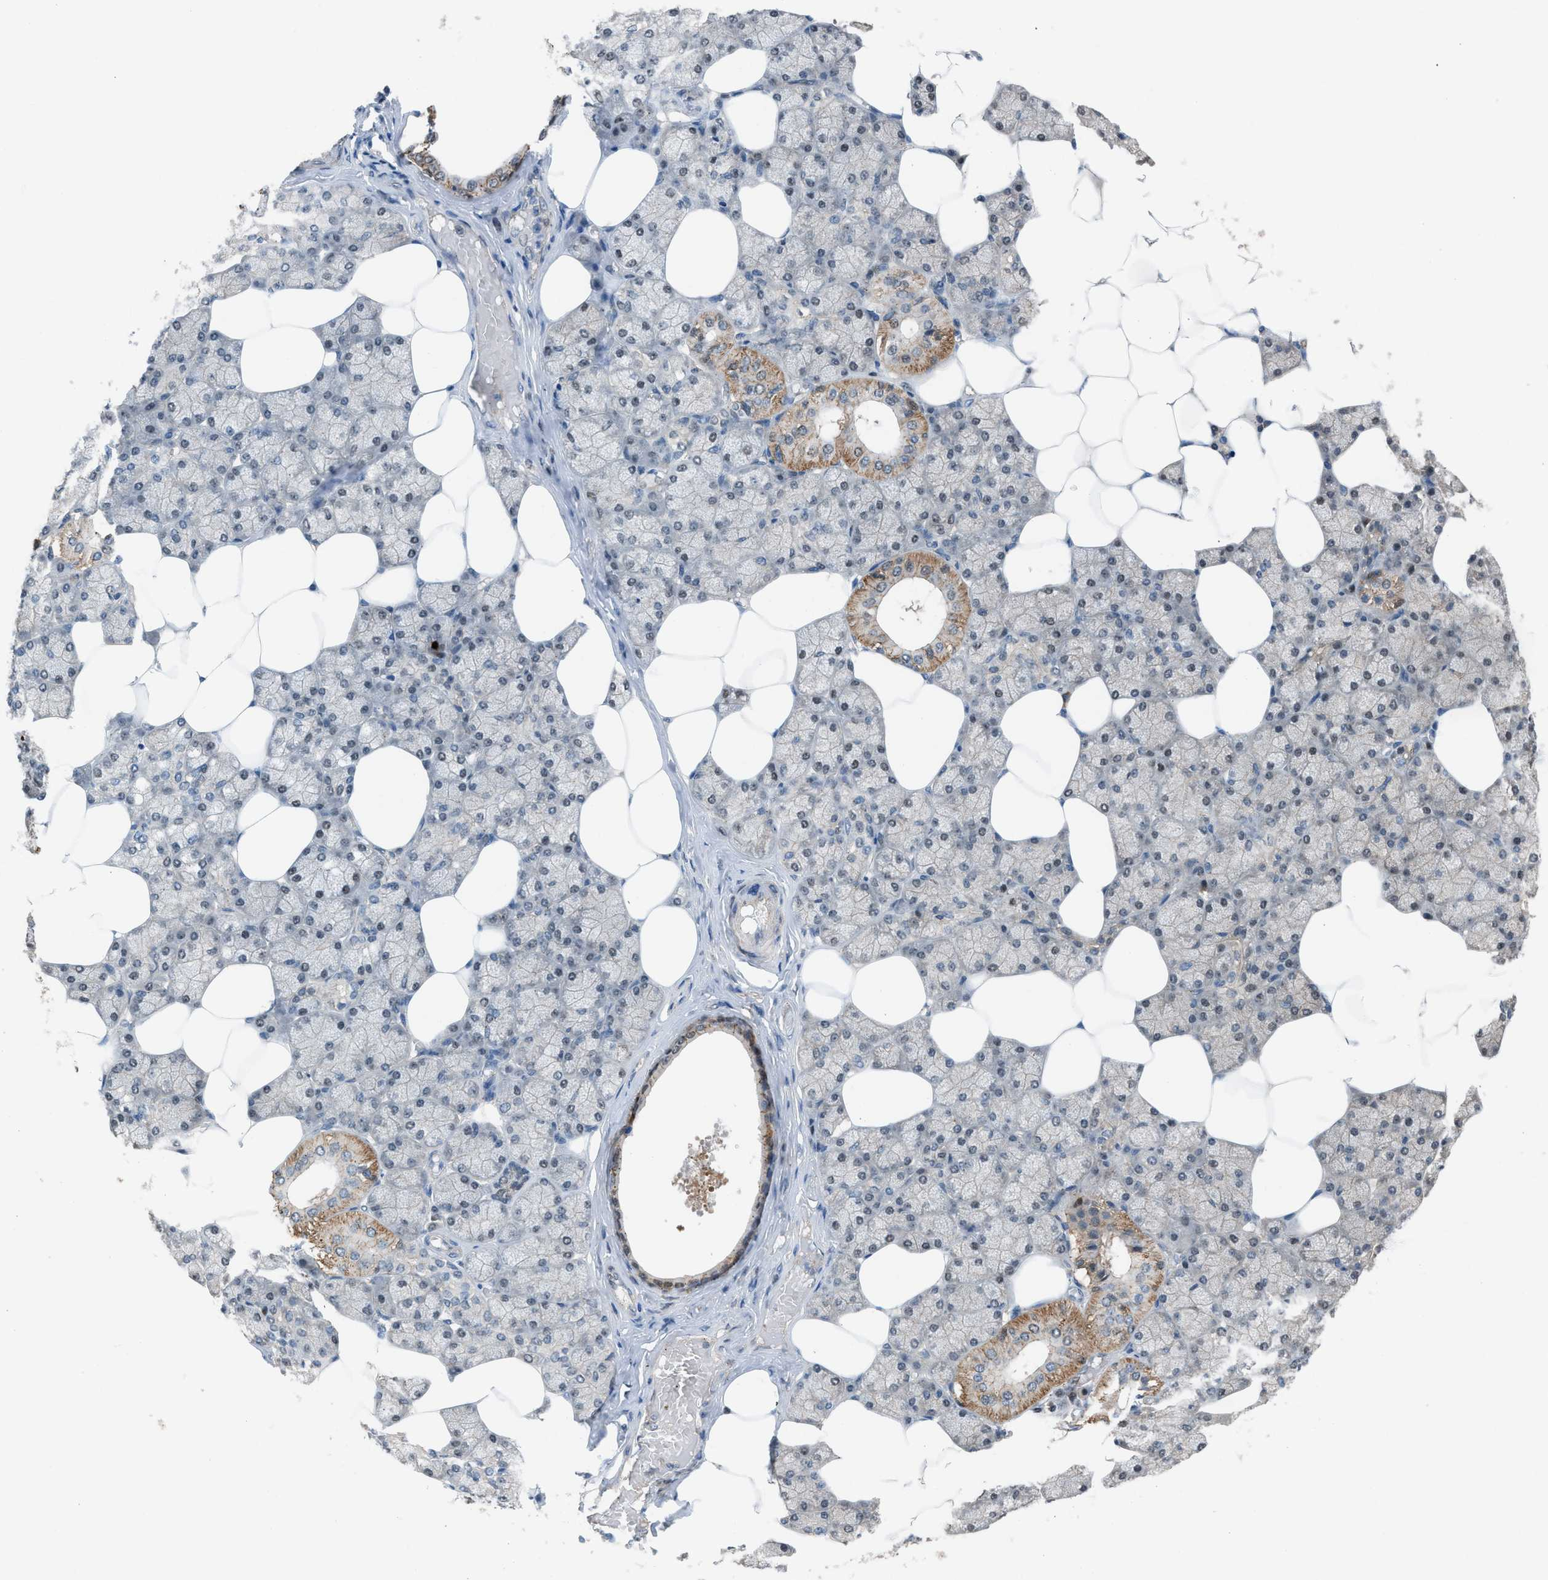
{"staining": {"intensity": "moderate", "quantity": "<25%", "location": "cytoplasmic/membranous,nuclear"}, "tissue": "salivary gland", "cell_type": "Glandular cells", "image_type": "normal", "snomed": [{"axis": "morphology", "description": "Normal tissue, NOS"}, {"axis": "topography", "description": "Salivary gland"}], "caption": "Protein expression analysis of unremarkable salivary gland displays moderate cytoplasmic/membranous,nuclear staining in about <25% of glandular cells.", "gene": "CRTC1", "patient": {"sex": "male", "age": 62}}